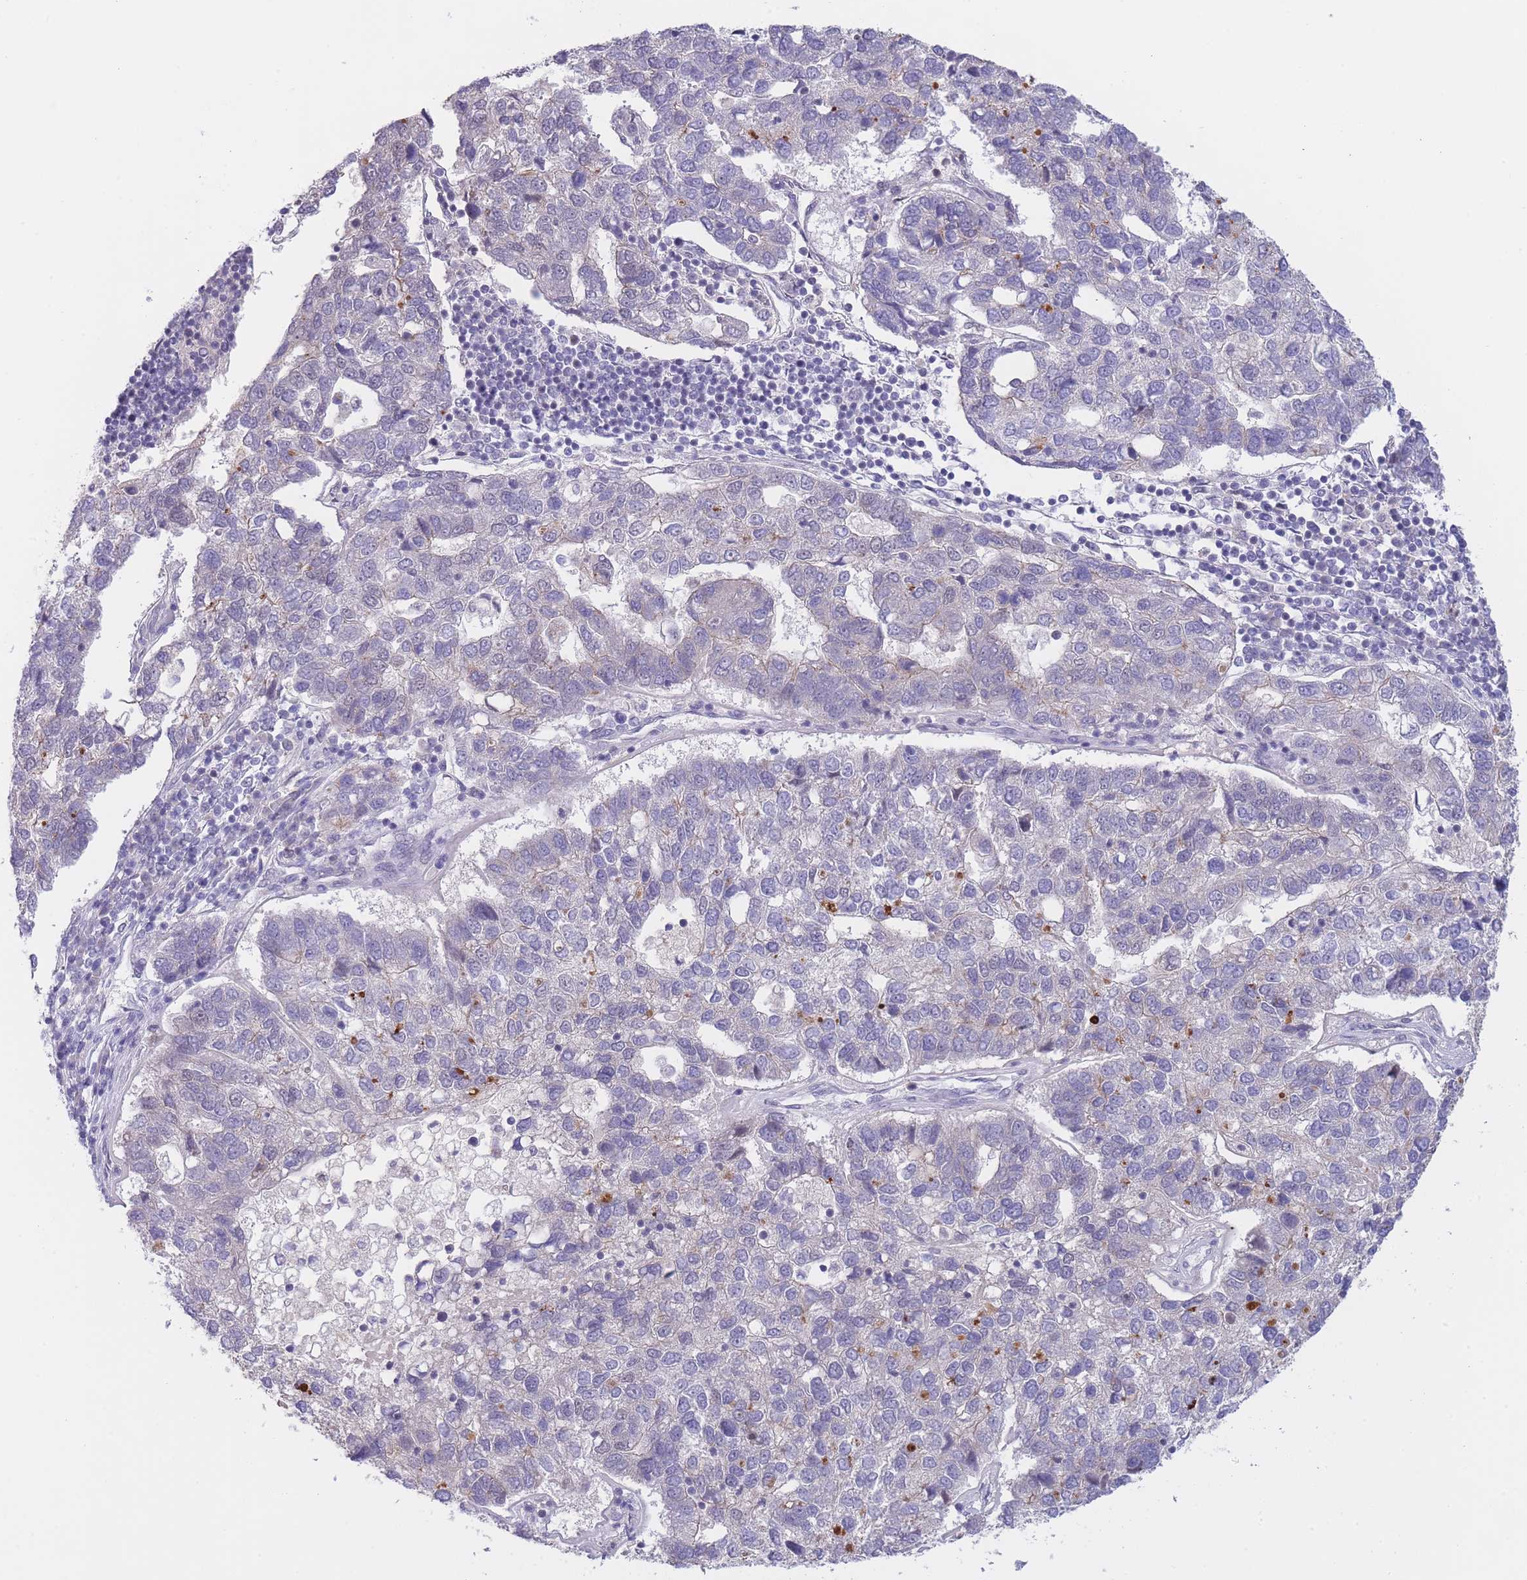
{"staining": {"intensity": "negative", "quantity": "none", "location": "none"}, "tissue": "pancreatic cancer", "cell_type": "Tumor cells", "image_type": "cancer", "snomed": [{"axis": "morphology", "description": "Adenocarcinoma, NOS"}, {"axis": "topography", "description": "Pancreas"}], "caption": "The photomicrograph exhibits no significant positivity in tumor cells of pancreatic cancer (adenocarcinoma).", "gene": "GOLGA6L25", "patient": {"sex": "female", "age": 61}}